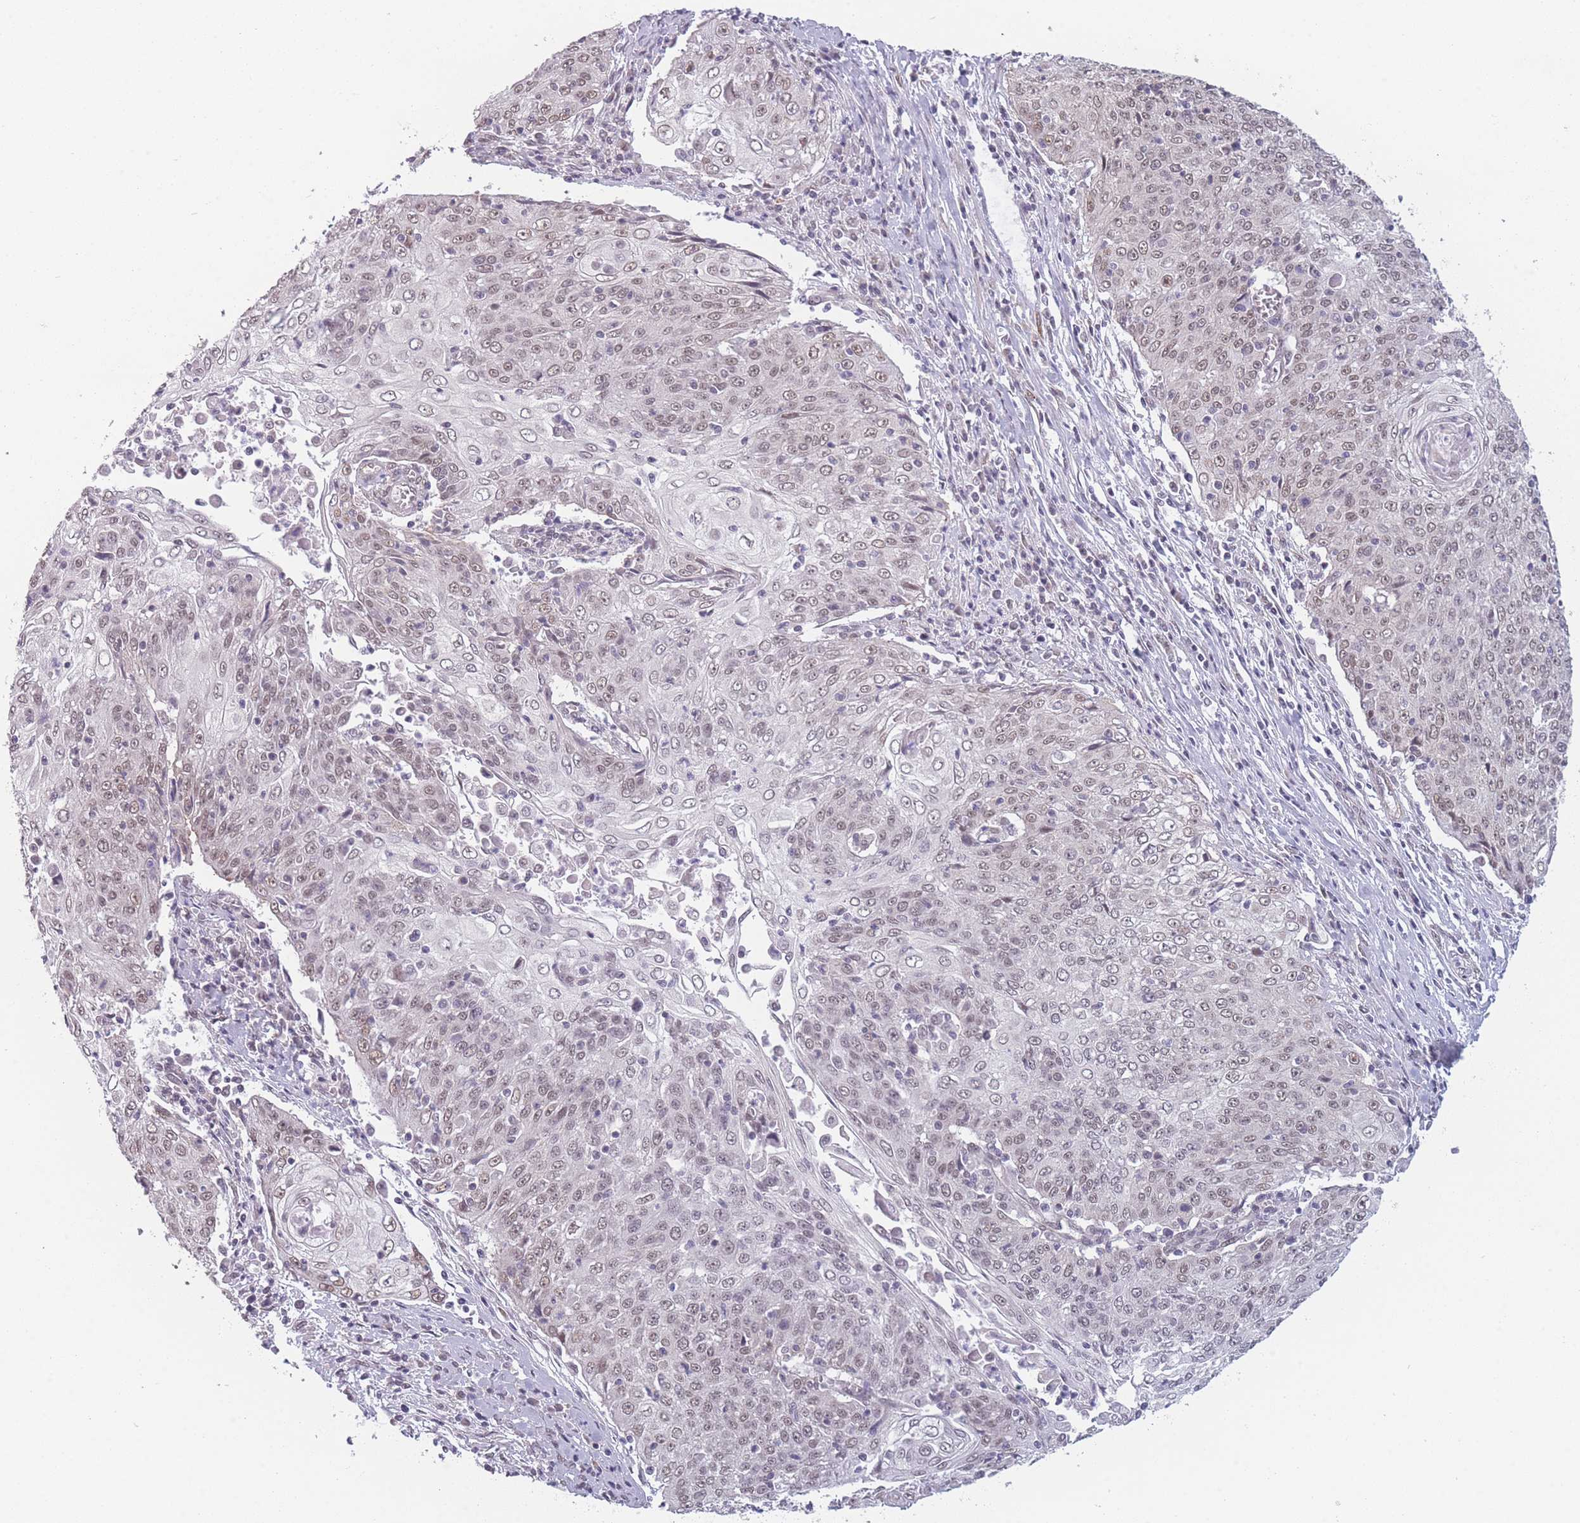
{"staining": {"intensity": "weak", "quantity": "25%-75%", "location": "nuclear"}, "tissue": "cervical cancer", "cell_type": "Tumor cells", "image_type": "cancer", "snomed": [{"axis": "morphology", "description": "Squamous cell carcinoma, NOS"}, {"axis": "topography", "description": "Cervix"}], "caption": "Cervical cancer stained with immunohistochemistry (IHC) displays weak nuclear staining in approximately 25%-75% of tumor cells. (DAB IHC, brown staining for protein, blue staining for nuclei).", "gene": "SIN3B", "patient": {"sex": "female", "age": 48}}